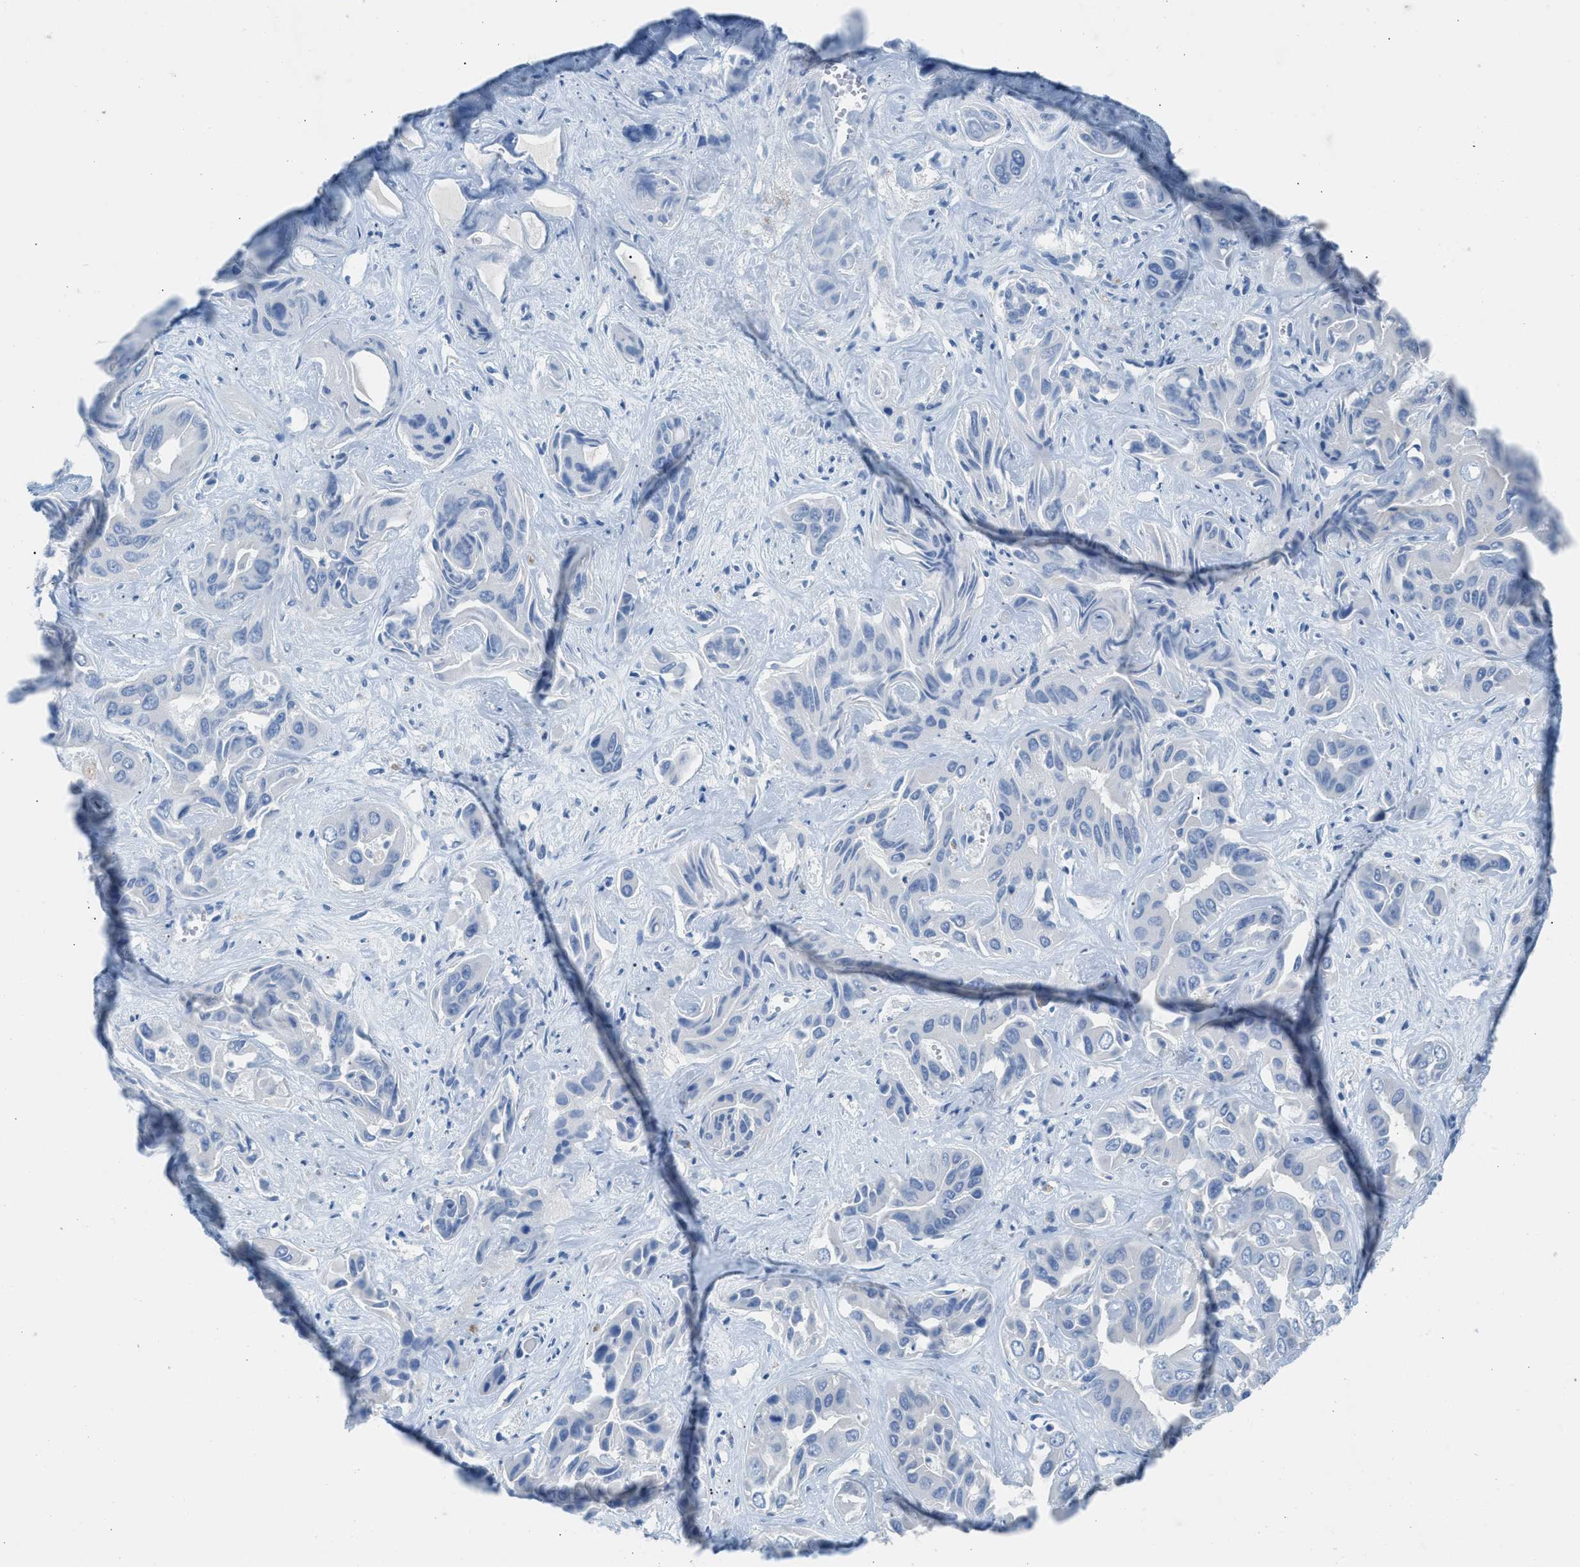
{"staining": {"intensity": "negative", "quantity": "none", "location": "none"}, "tissue": "liver cancer", "cell_type": "Tumor cells", "image_type": "cancer", "snomed": [{"axis": "morphology", "description": "Cholangiocarcinoma"}, {"axis": "topography", "description": "Liver"}], "caption": "IHC histopathology image of neoplastic tissue: cholangiocarcinoma (liver) stained with DAB exhibits no significant protein expression in tumor cells.", "gene": "CLEC10A", "patient": {"sex": "female", "age": 52}}